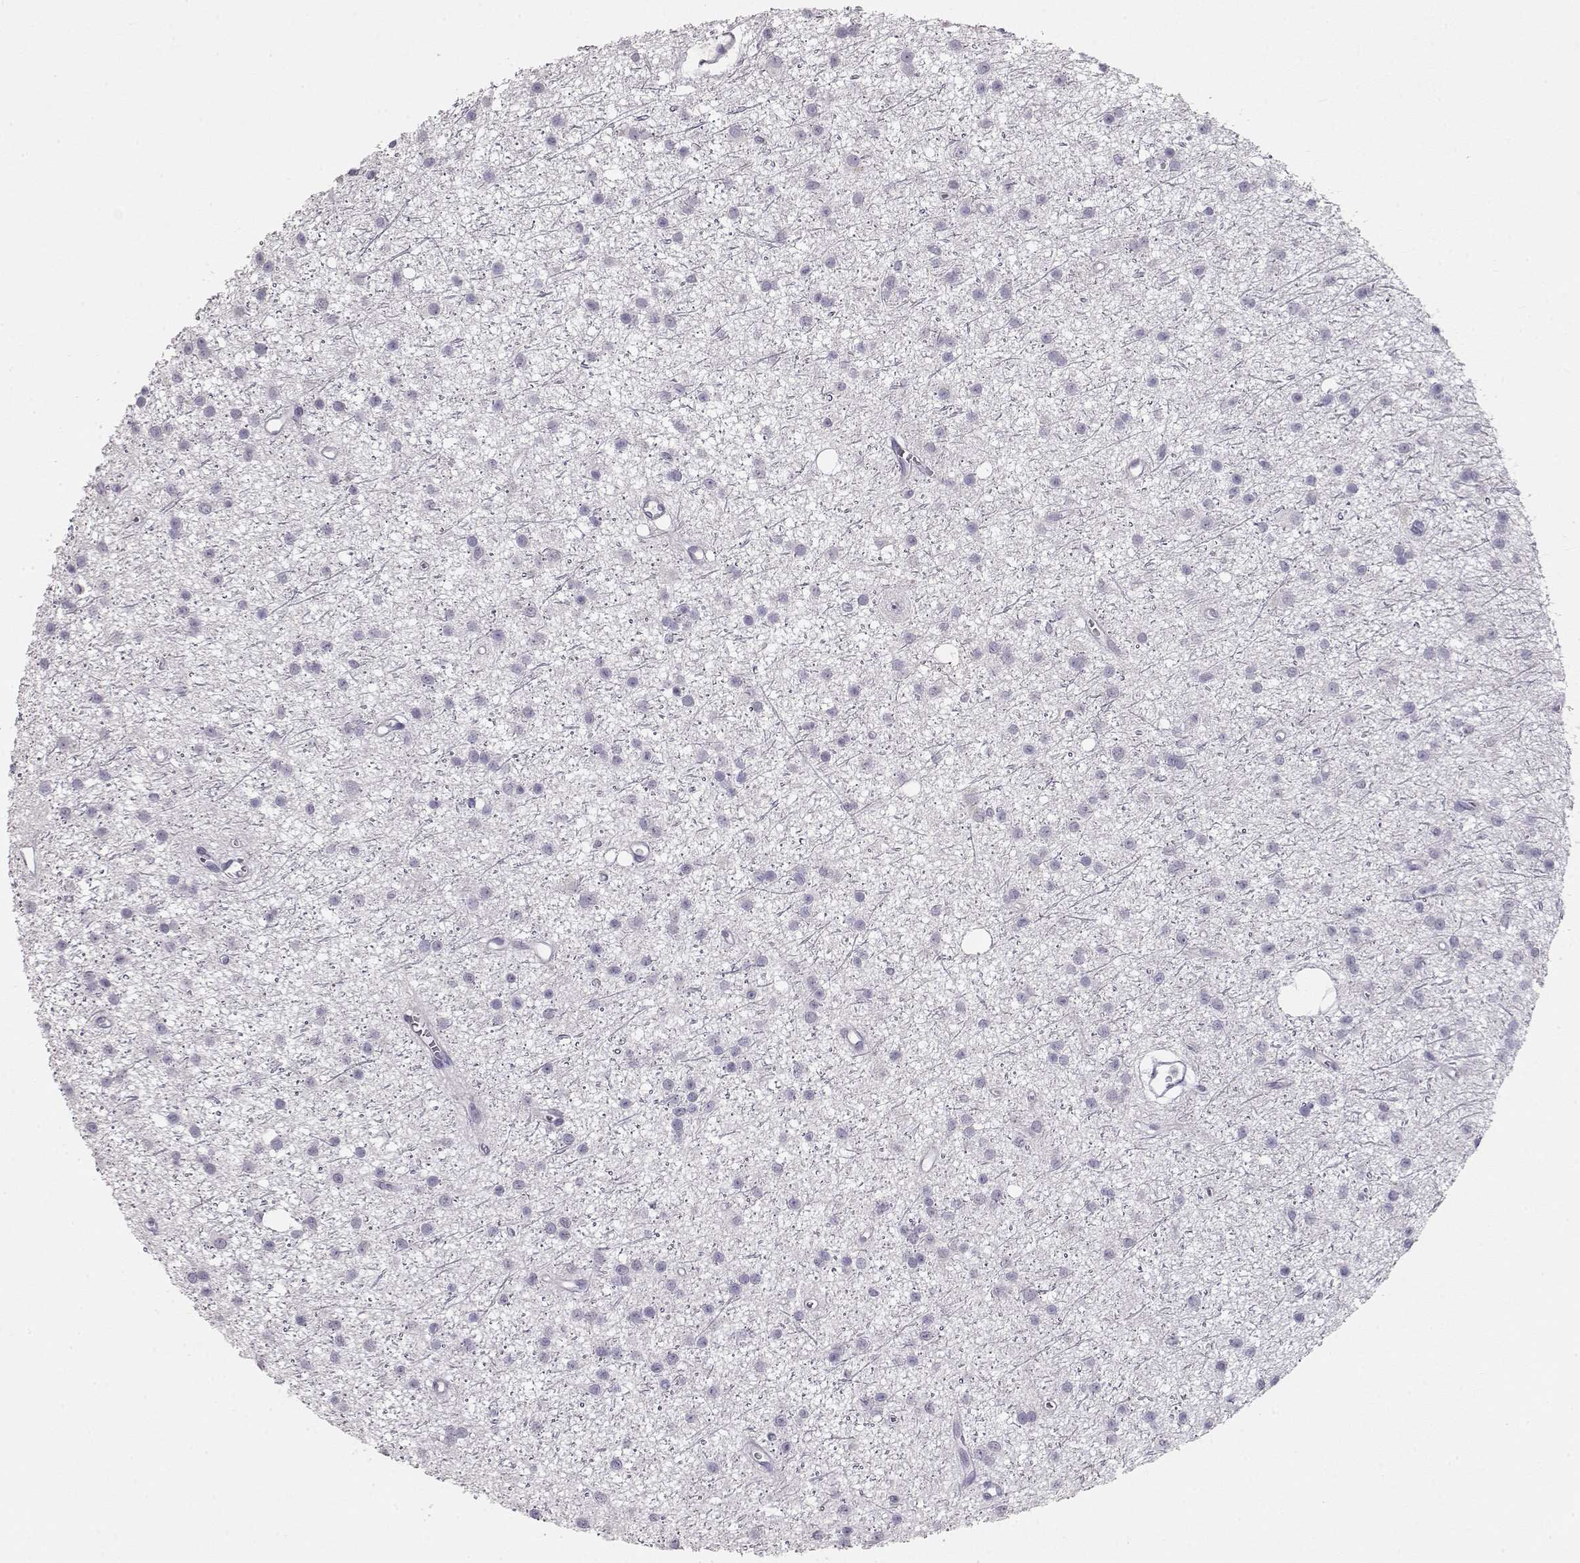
{"staining": {"intensity": "negative", "quantity": "none", "location": "none"}, "tissue": "glioma", "cell_type": "Tumor cells", "image_type": "cancer", "snomed": [{"axis": "morphology", "description": "Glioma, malignant, Low grade"}, {"axis": "topography", "description": "Brain"}], "caption": "Human glioma stained for a protein using immunohistochemistry (IHC) reveals no positivity in tumor cells.", "gene": "LAMB3", "patient": {"sex": "male", "age": 27}}